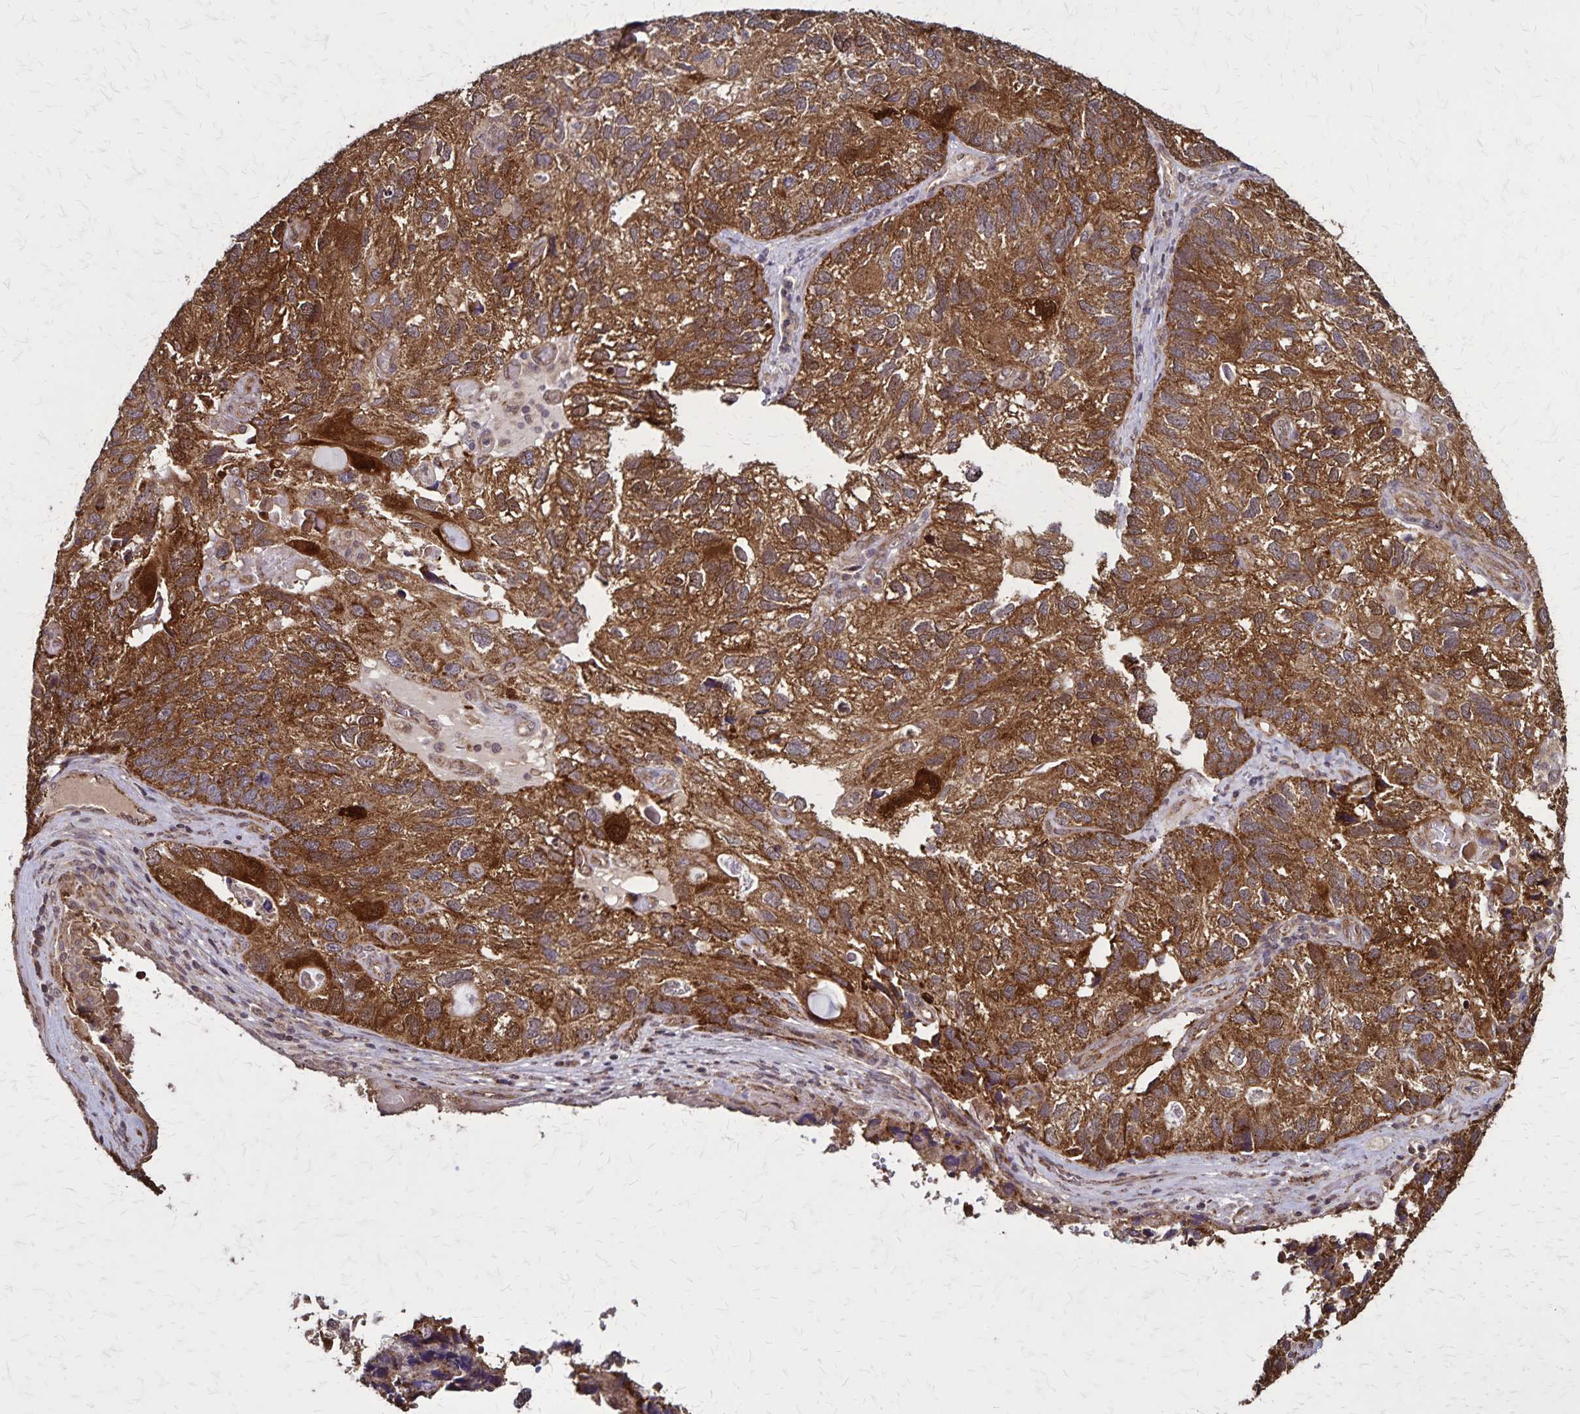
{"staining": {"intensity": "strong", "quantity": ">75%", "location": "cytoplasmic/membranous"}, "tissue": "endometrial cancer", "cell_type": "Tumor cells", "image_type": "cancer", "snomed": [{"axis": "morphology", "description": "Carcinoma, NOS"}, {"axis": "topography", "description": "Uterus"}], "caption": "An IHC photomicrograph of neoplastic tissue is shown. Protein staining in brown shows strong cytoplasmic/membranous positivity in endometrial carcinoma within tumor cells.", "gene": "NFS1", "patient": {"sex": "female", "age": 76}}